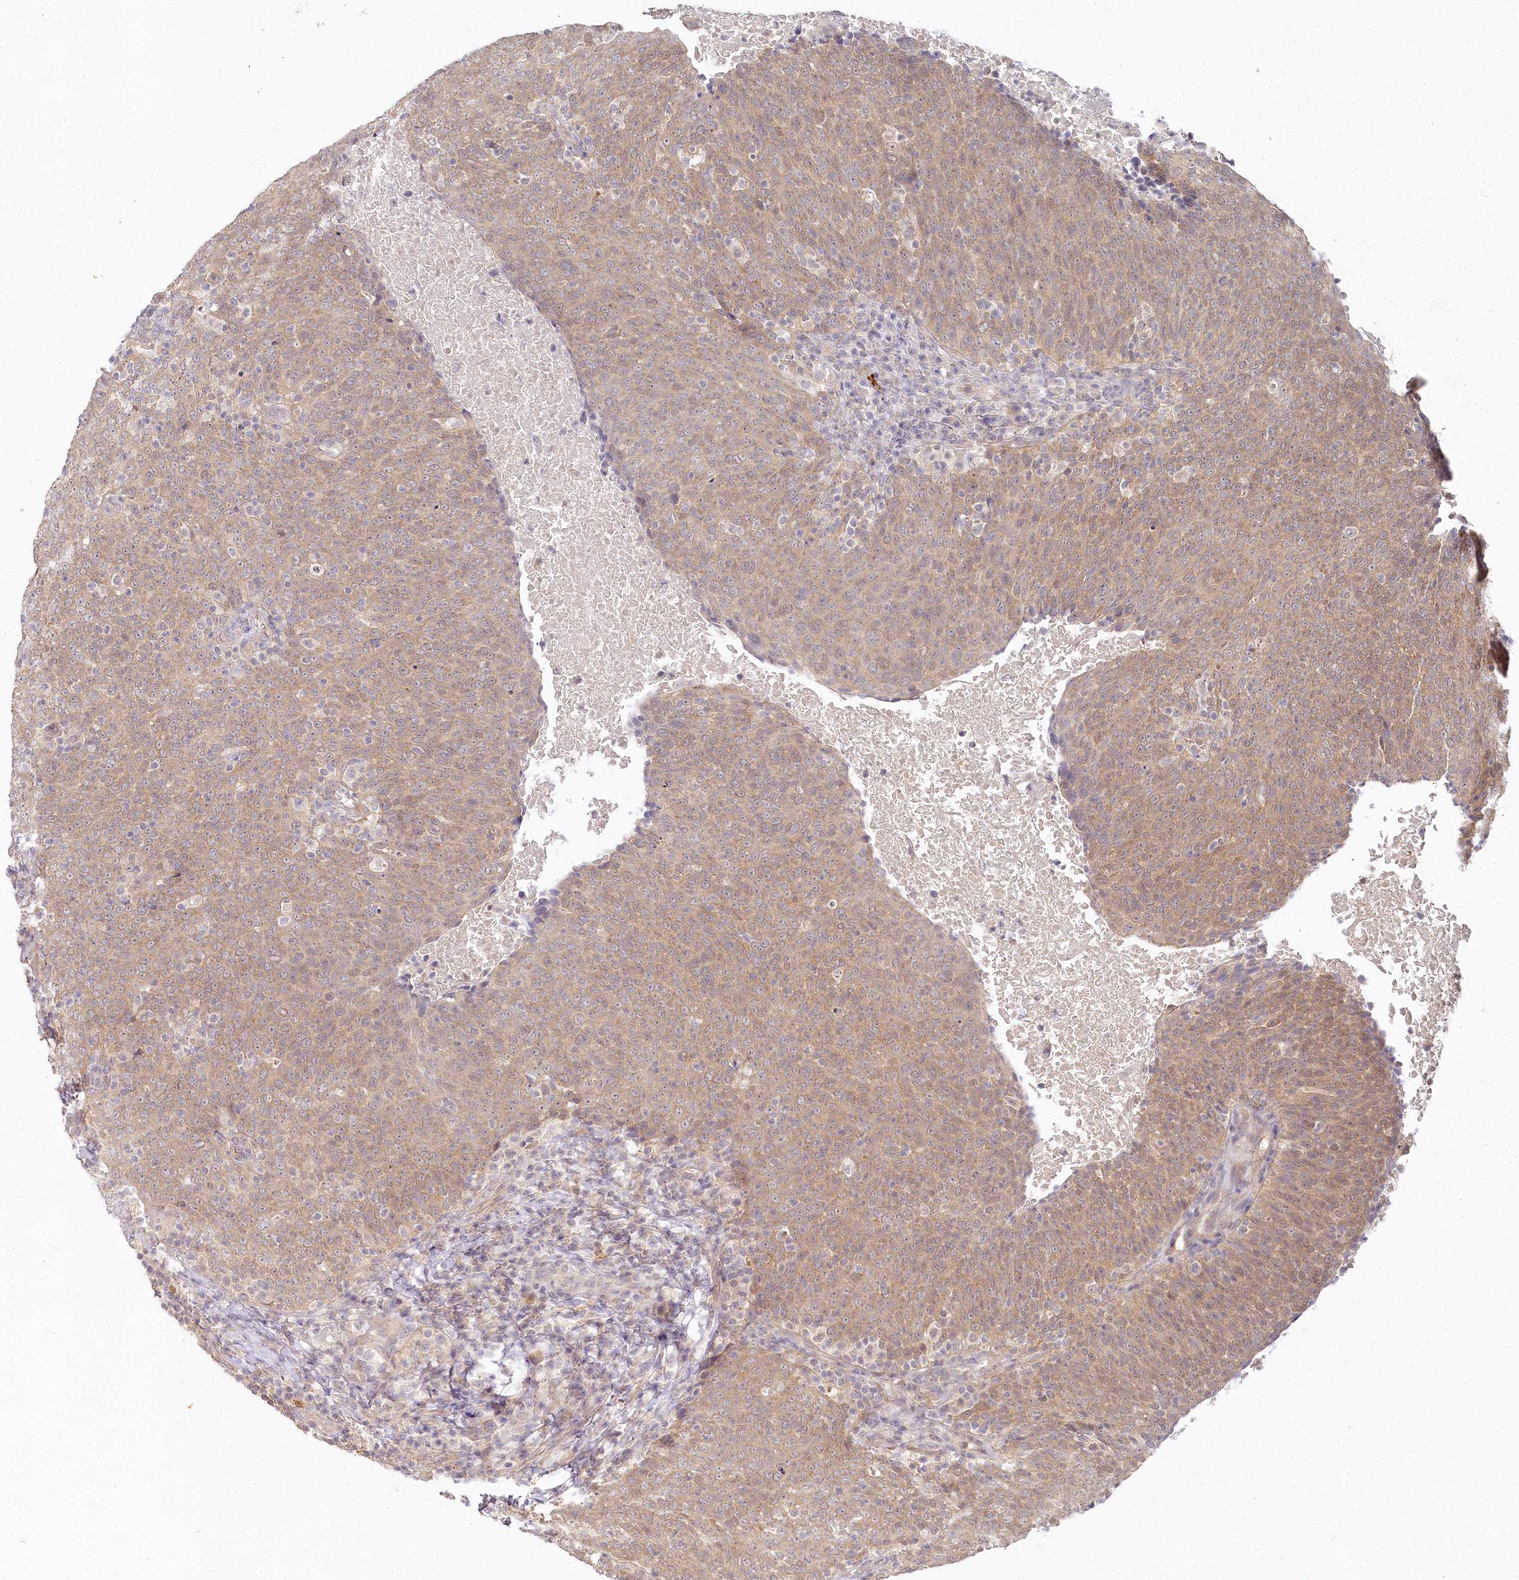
{"staining": {"intensity": "moderate", "quantity": ">75%", "location": "cytoplasmic/membranous"}, "tissue": "head and neck cancer", "cell_type": "Tumor cells", "image_type": "cancer", "snomed": [{"axis": "morphology", "description": "Squamous cell carcinoma, NOS"}, {"axis": "morphology", "description": "Squamous cell carcinoma, metastatic, NOS"}, {"axis": "topography", "description": "Lymph node"}, {"axis": "topography", "description": "Head-Neck"}], "caption": "Human head and neck cancer stained for a protein (brown) reveals moderate cytoplasmic/membranous positive positivity in approximately >75% of tumor cells.", "gene": "AAMDC", "patient": {"sex": "male", "age": 62}}